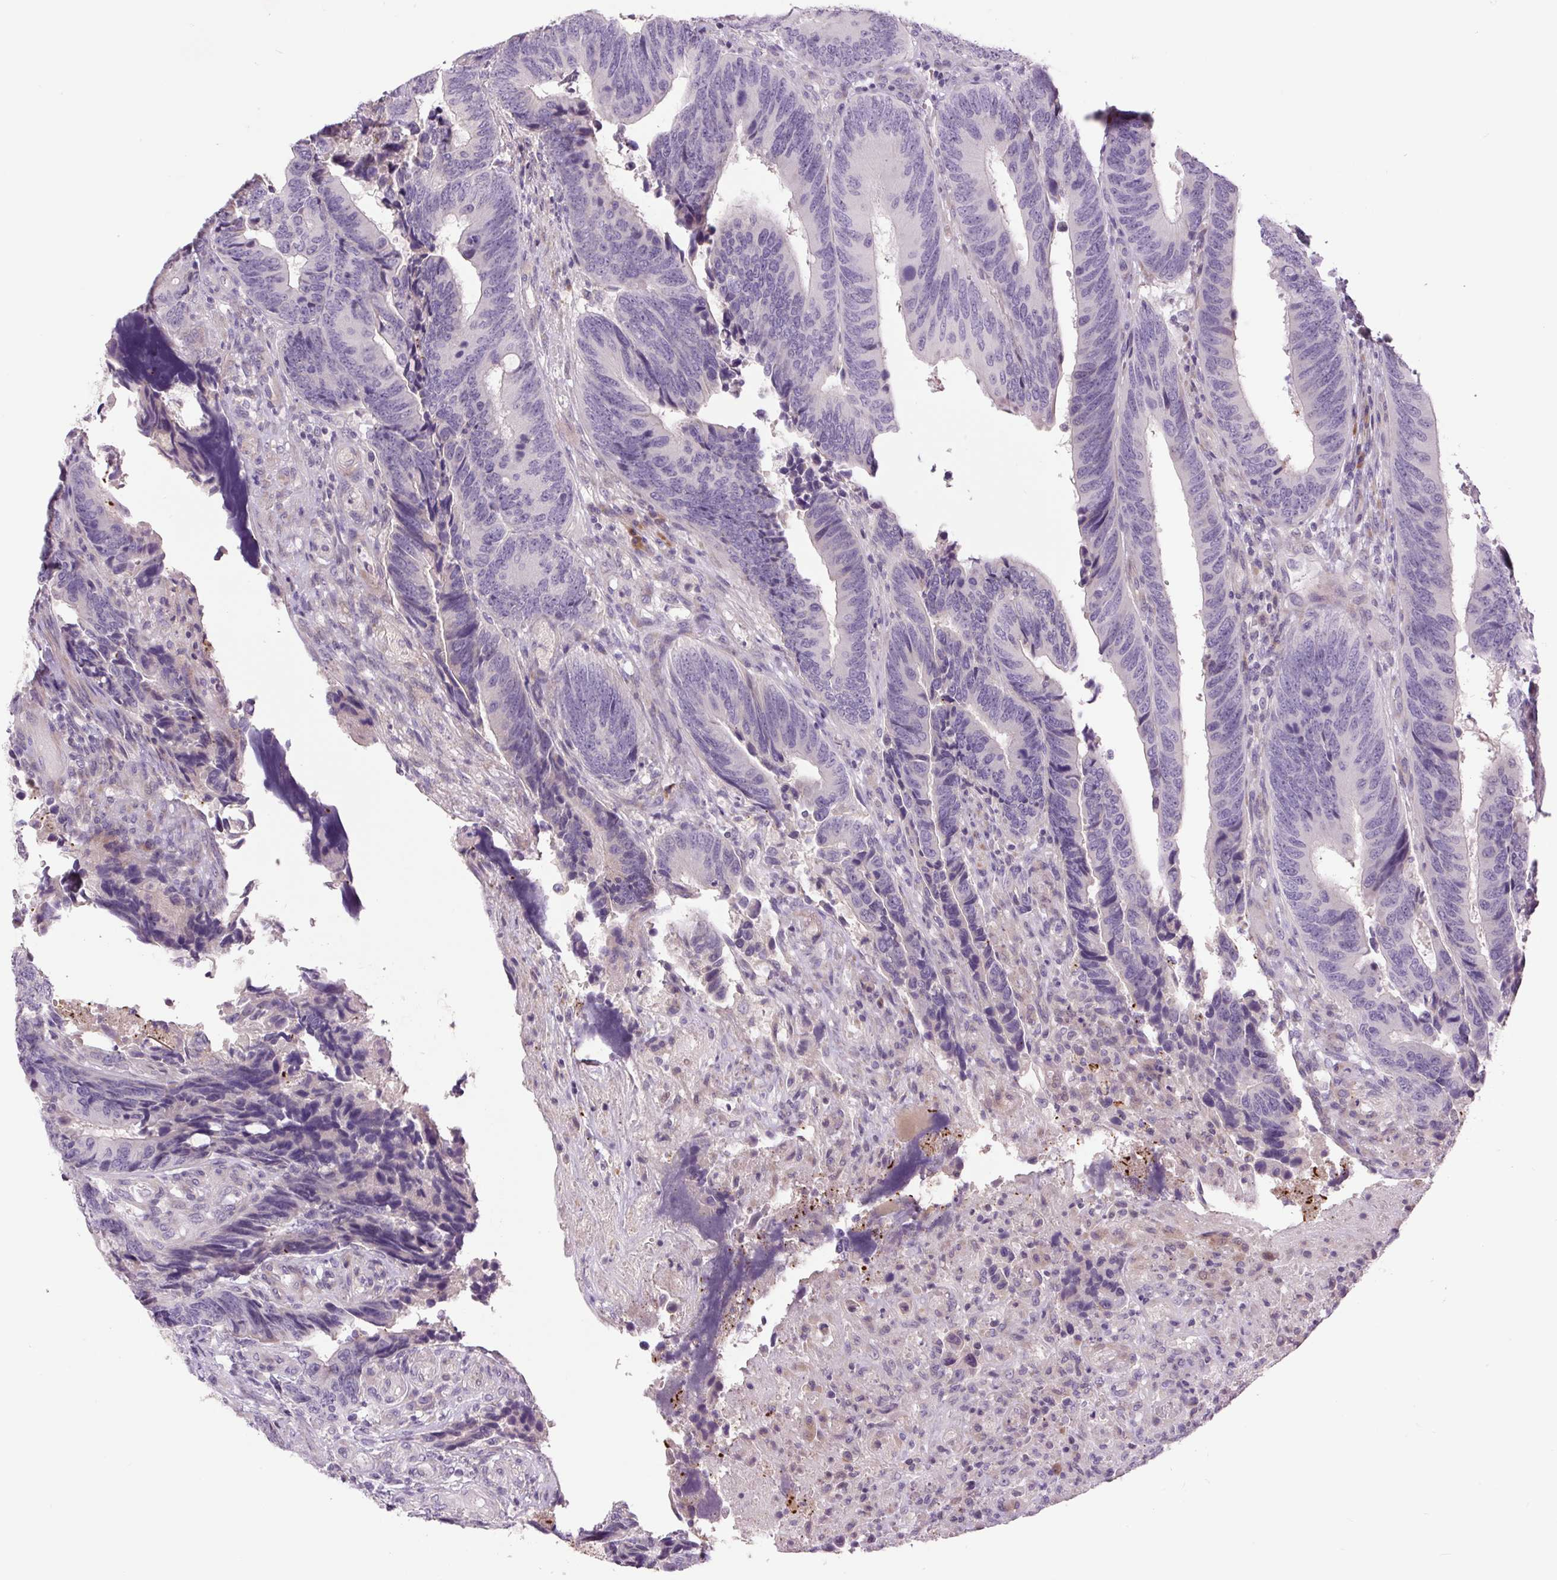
{"staining": {"intensity": "negative", "quantity": "none", "location": "none"}, "tissue": "colorectal cancer", "cell_type": "Tumor cells", "image_type": "cancer", "snomed": [{"axis": "morphology", "description": "Adenocarcinoma, NOS"}, {"axis": "topography", "description": "Colon"}], "caption": "This is an IHC micrograph of colorectal adenocarcinoma. There is no staining in tumor cells.", "gene": "TMEM100", "patient": {"sex": "male", "age": 87}}